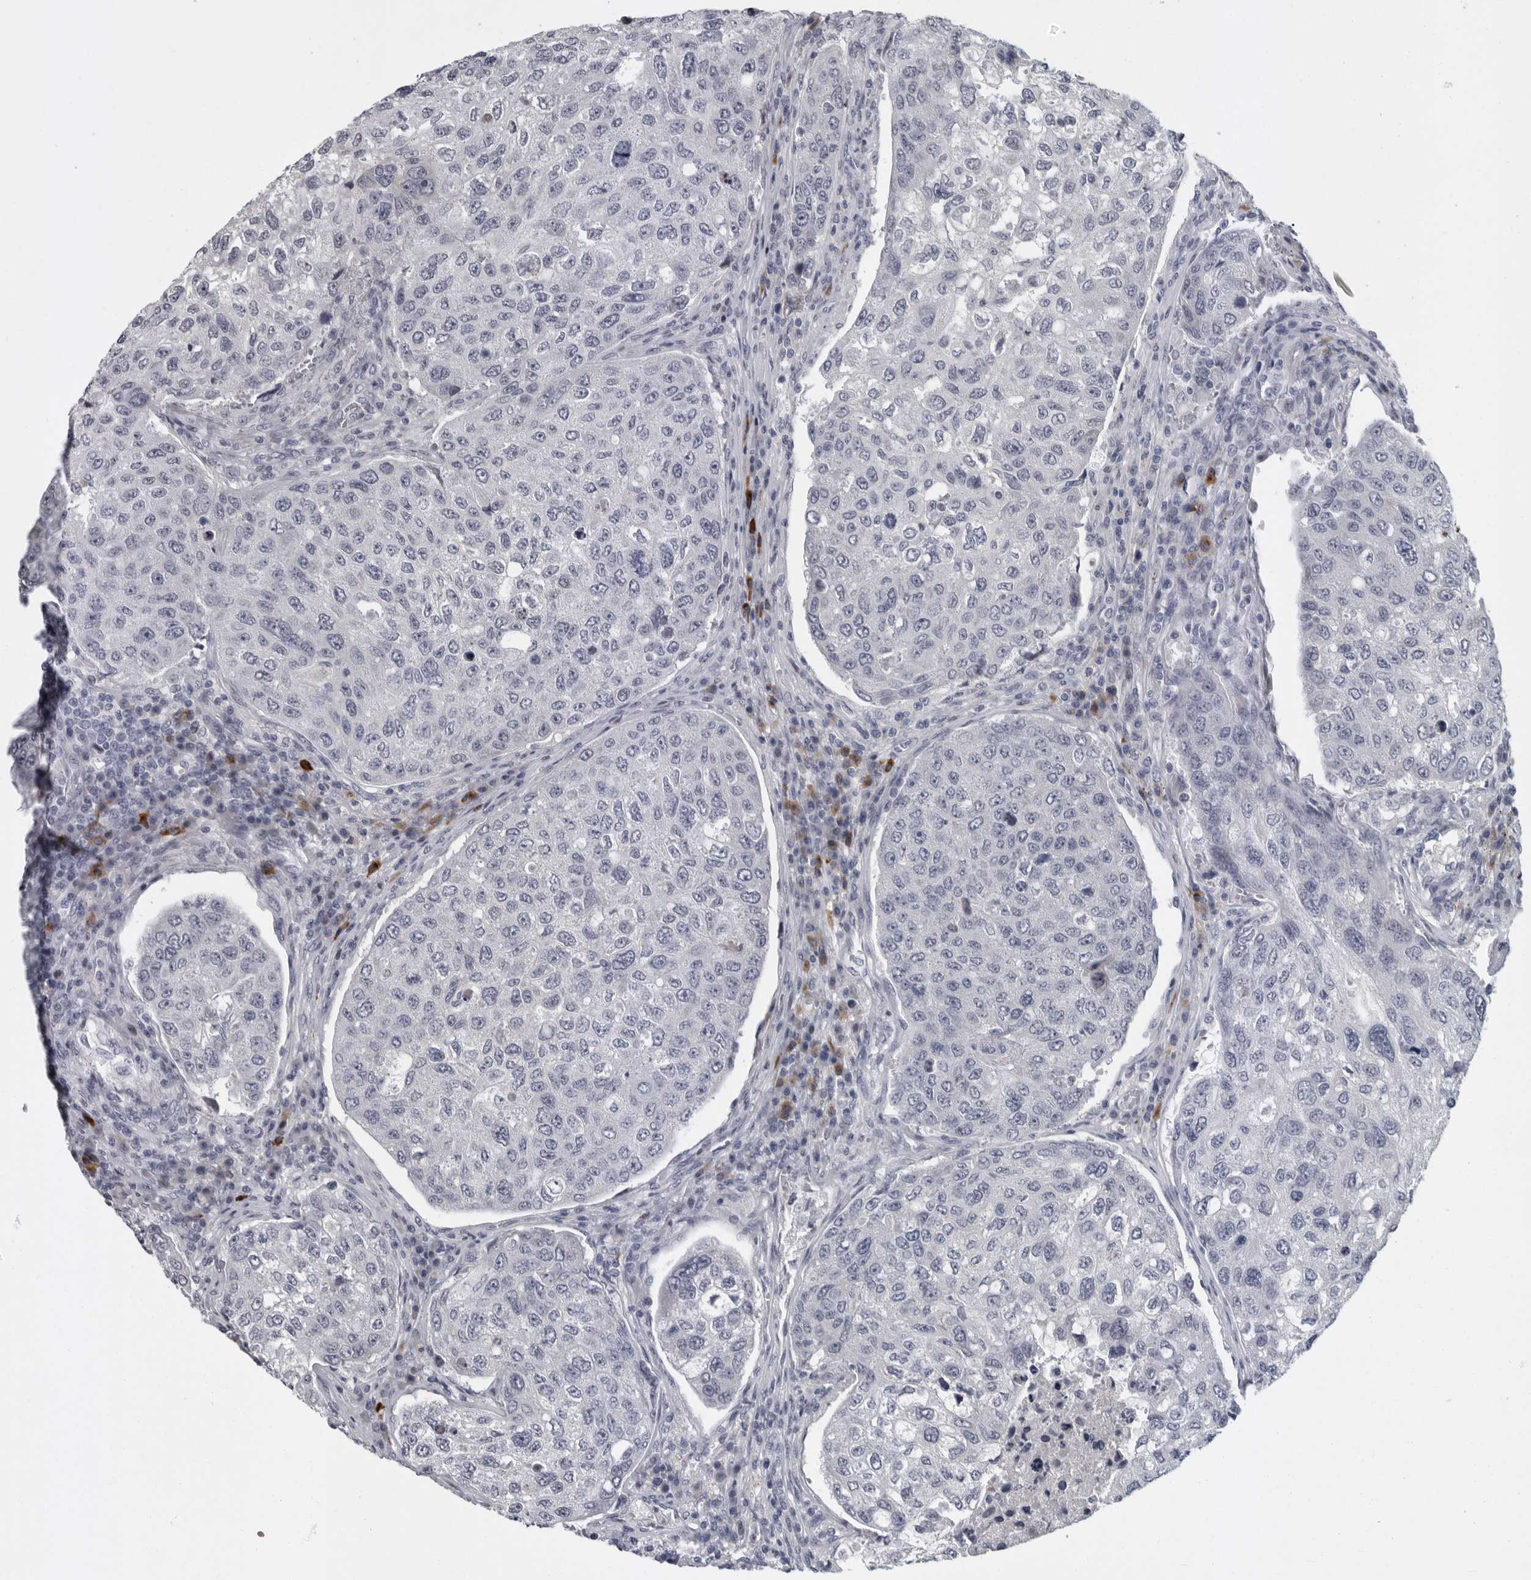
{"staining": {"intensity": "negative", "quantity": "none", "location": "none"}, "tissue": "urothelial cancer", "cell_type": "Tumor cells", "image_type": "cancer", "snomed": [{"axis": "morphology", "description": "Urothelial carcinoma, High grade"}, {"axis": "topography", "description": "Lymph node"}, {"axis": "topography", "description": "Urinary bladder"}], "caption": "Photomicrograph shows no protein staining in tumor cells of urothelial carcinoma (high-grade) tissue.", "gene": "SLC25A39", "patient": {"sex": "male", "age": 51}}